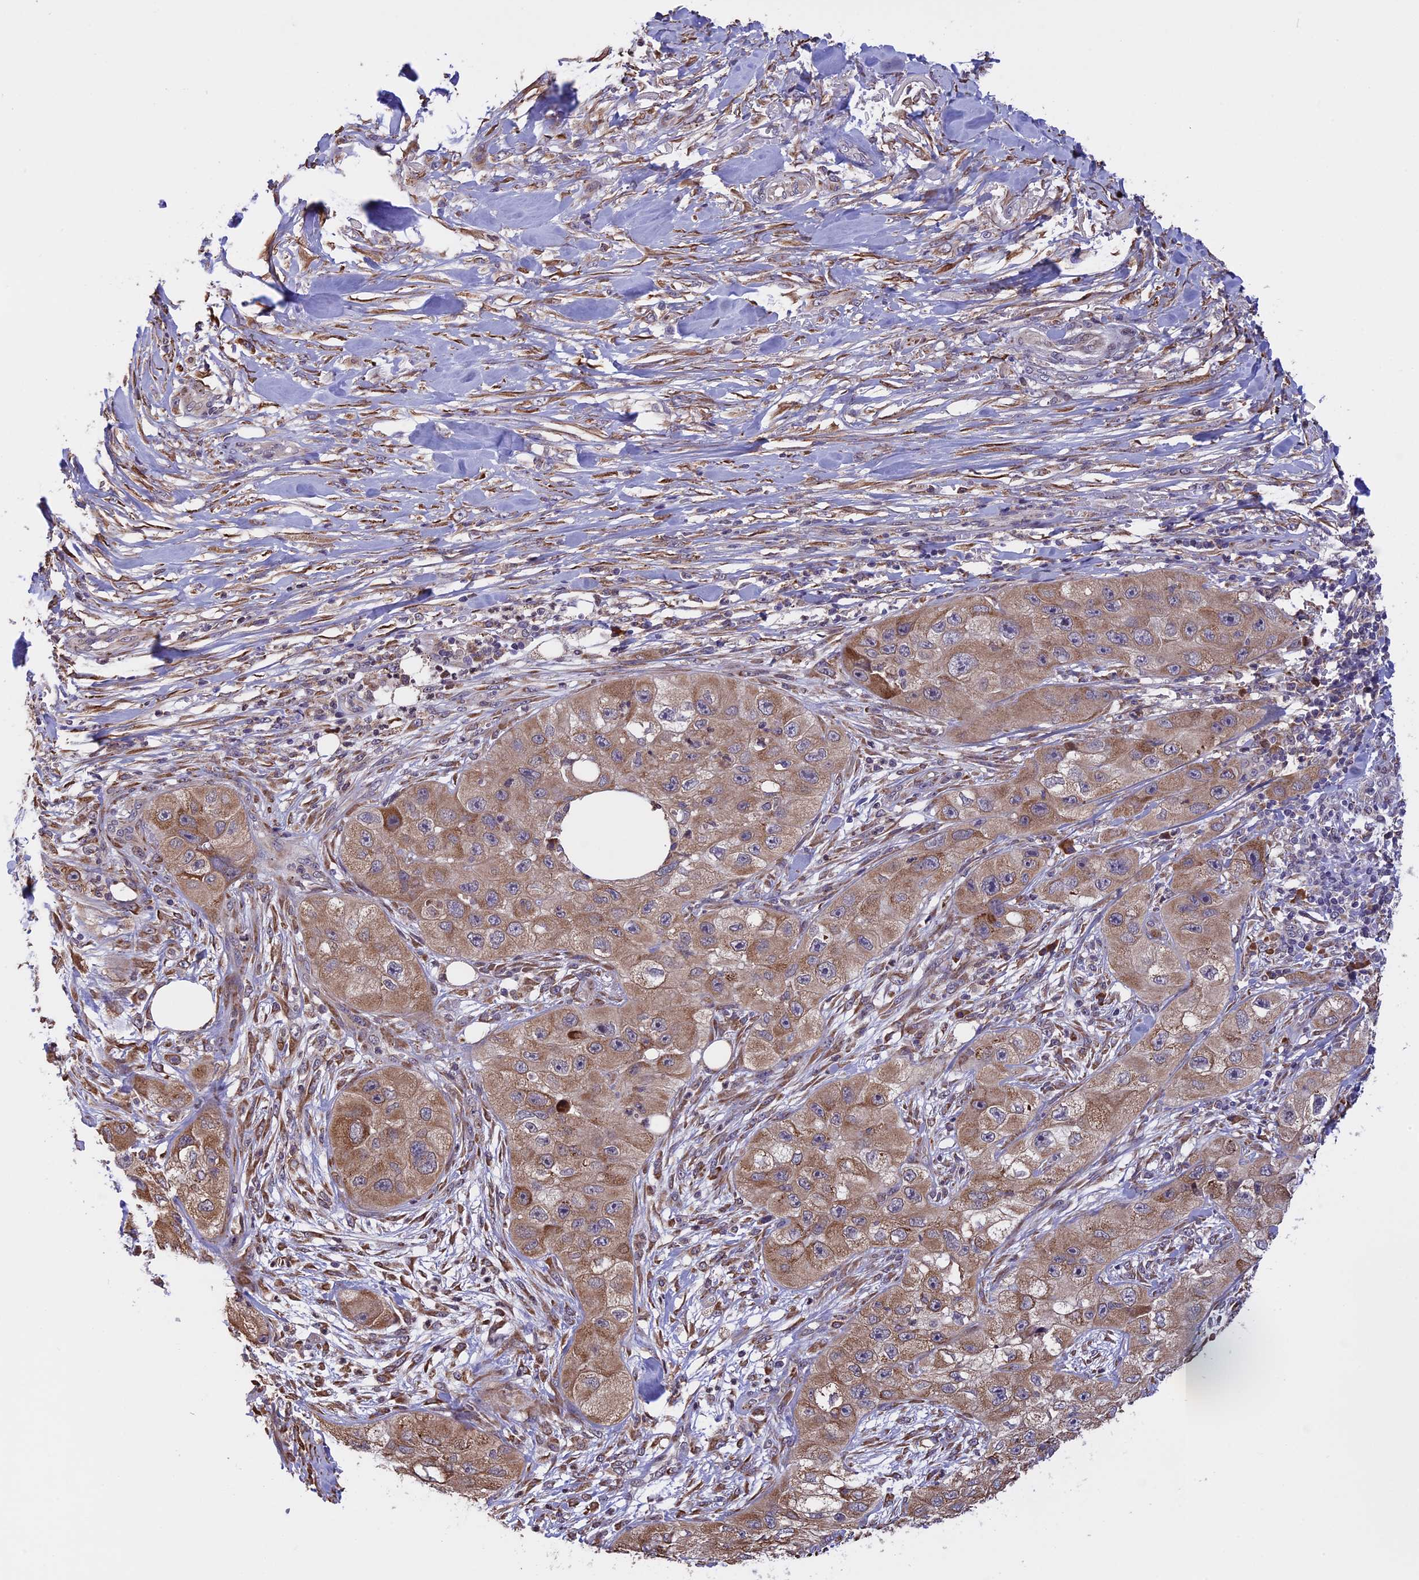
{"staining": {"intensity": "moderate", "quantity": ">75%", "location": "cytoplasmic/membranous"}, "tissue": "skin cancer", "cell_type": "Tumor cells", "image_type": "cancer", "snomed": [{"axis": "morphology", "description": "Squamous cell carcinoma, NOS"}, {"axis": "topography", "description": "Skin"}, {"axis": "topography", "description": "Subcutis"}], "caption": "The immunohistochemical stain labels moderate cytoplasmic/membranous positivity in tumor cells of skin cancer tissue. (IHC, brightfield microscopy, high magnification).", "gene": "DMRTA2", "patient": {"sex": "male", "age": 73}}